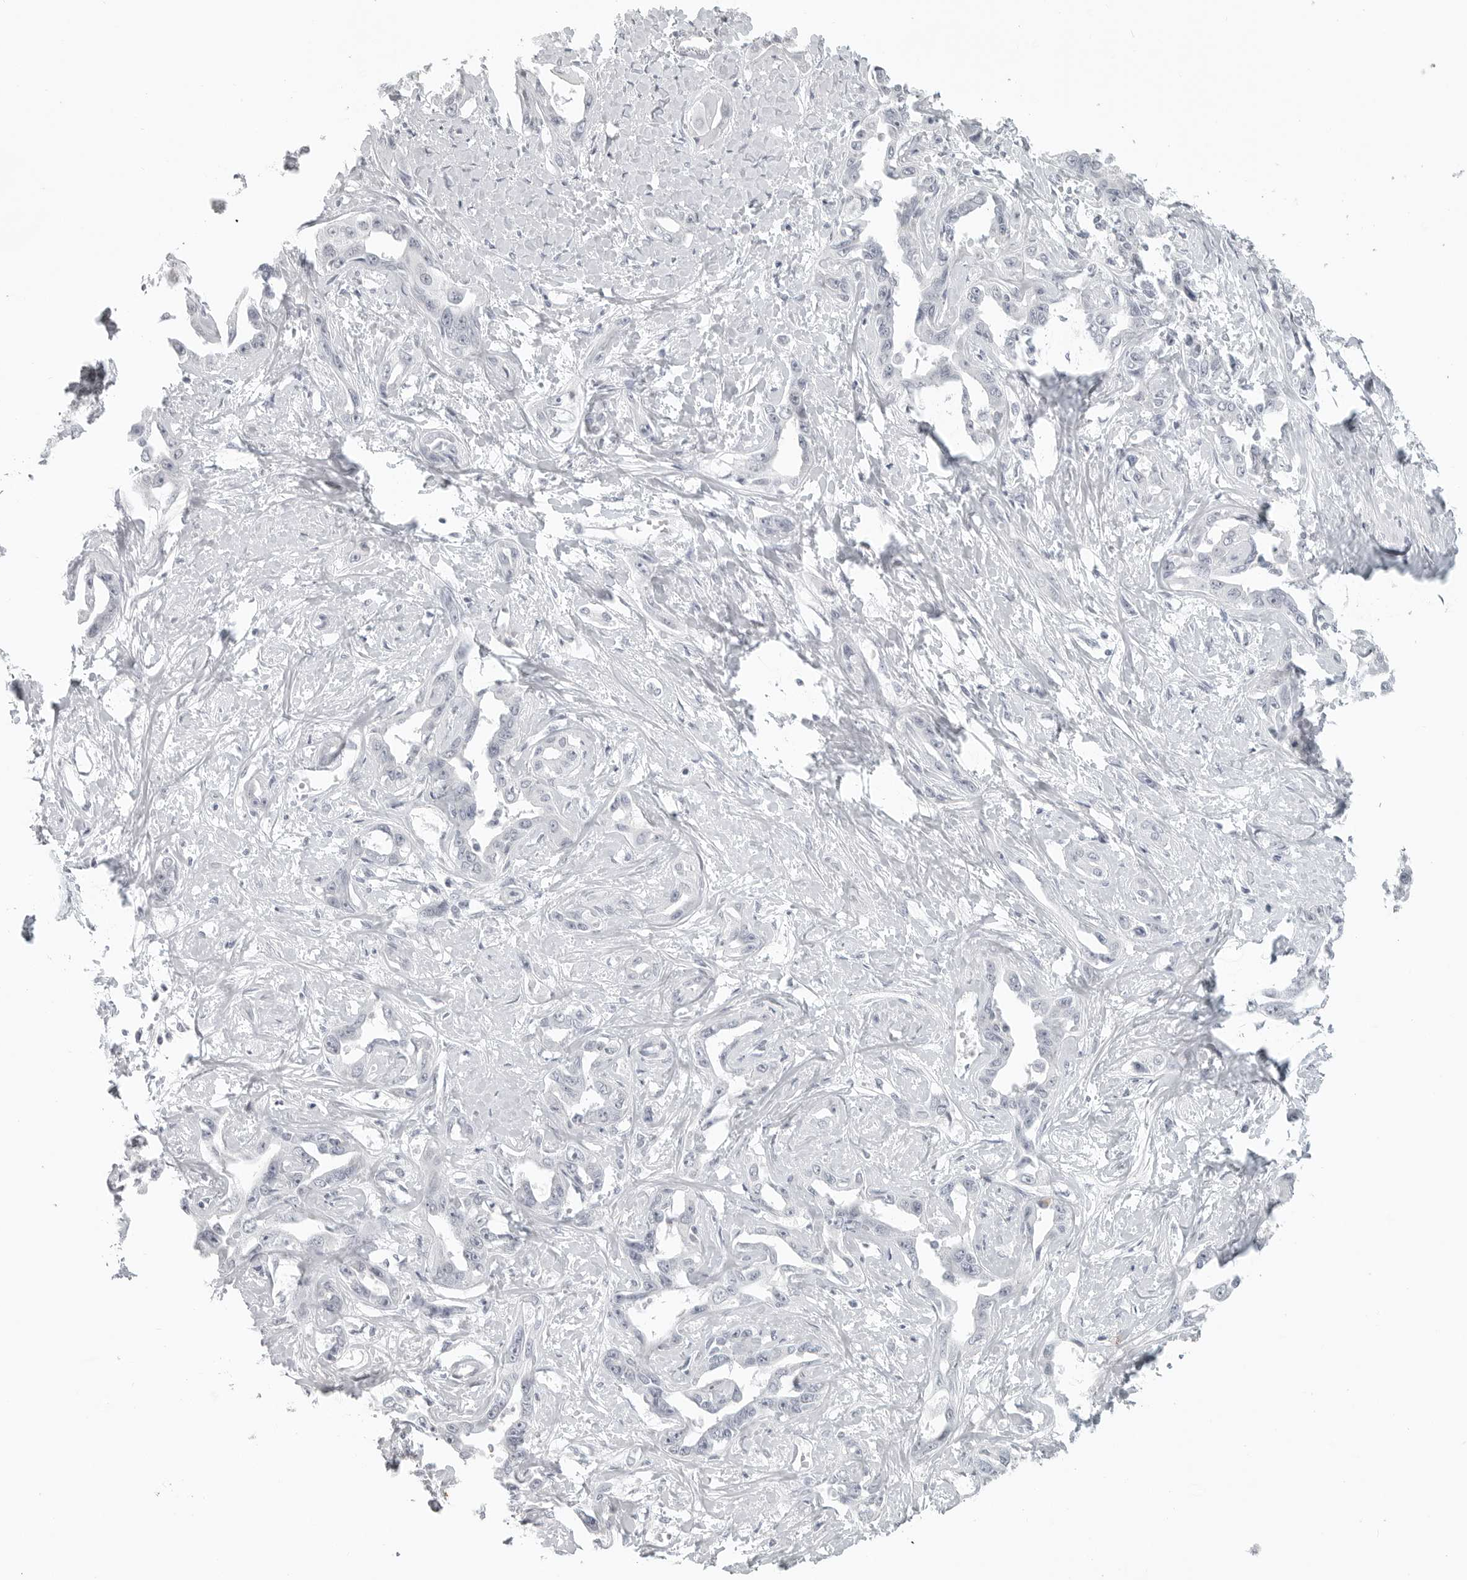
{"staining": {"intensity": "negative", "quantity": "none", "location": "none"}, "tissue": "liver cancer", "cell_type": "Tumor cells", "image_type": "cancer", "snomed": [{"axis": "morphology", "description": "Cholangiocarcinoma"}, {"axis": "topography", "description": "Liver"}], "caption": "Histopathology image shows no protein expression in tumor cells of liver cancer tissue. The staining is performed using DAB brown chromogen with nuclei counter-stained in using hematoxylin.", "gene": "BPIFA1", "patient": {"sex": "male", "age": 59}}